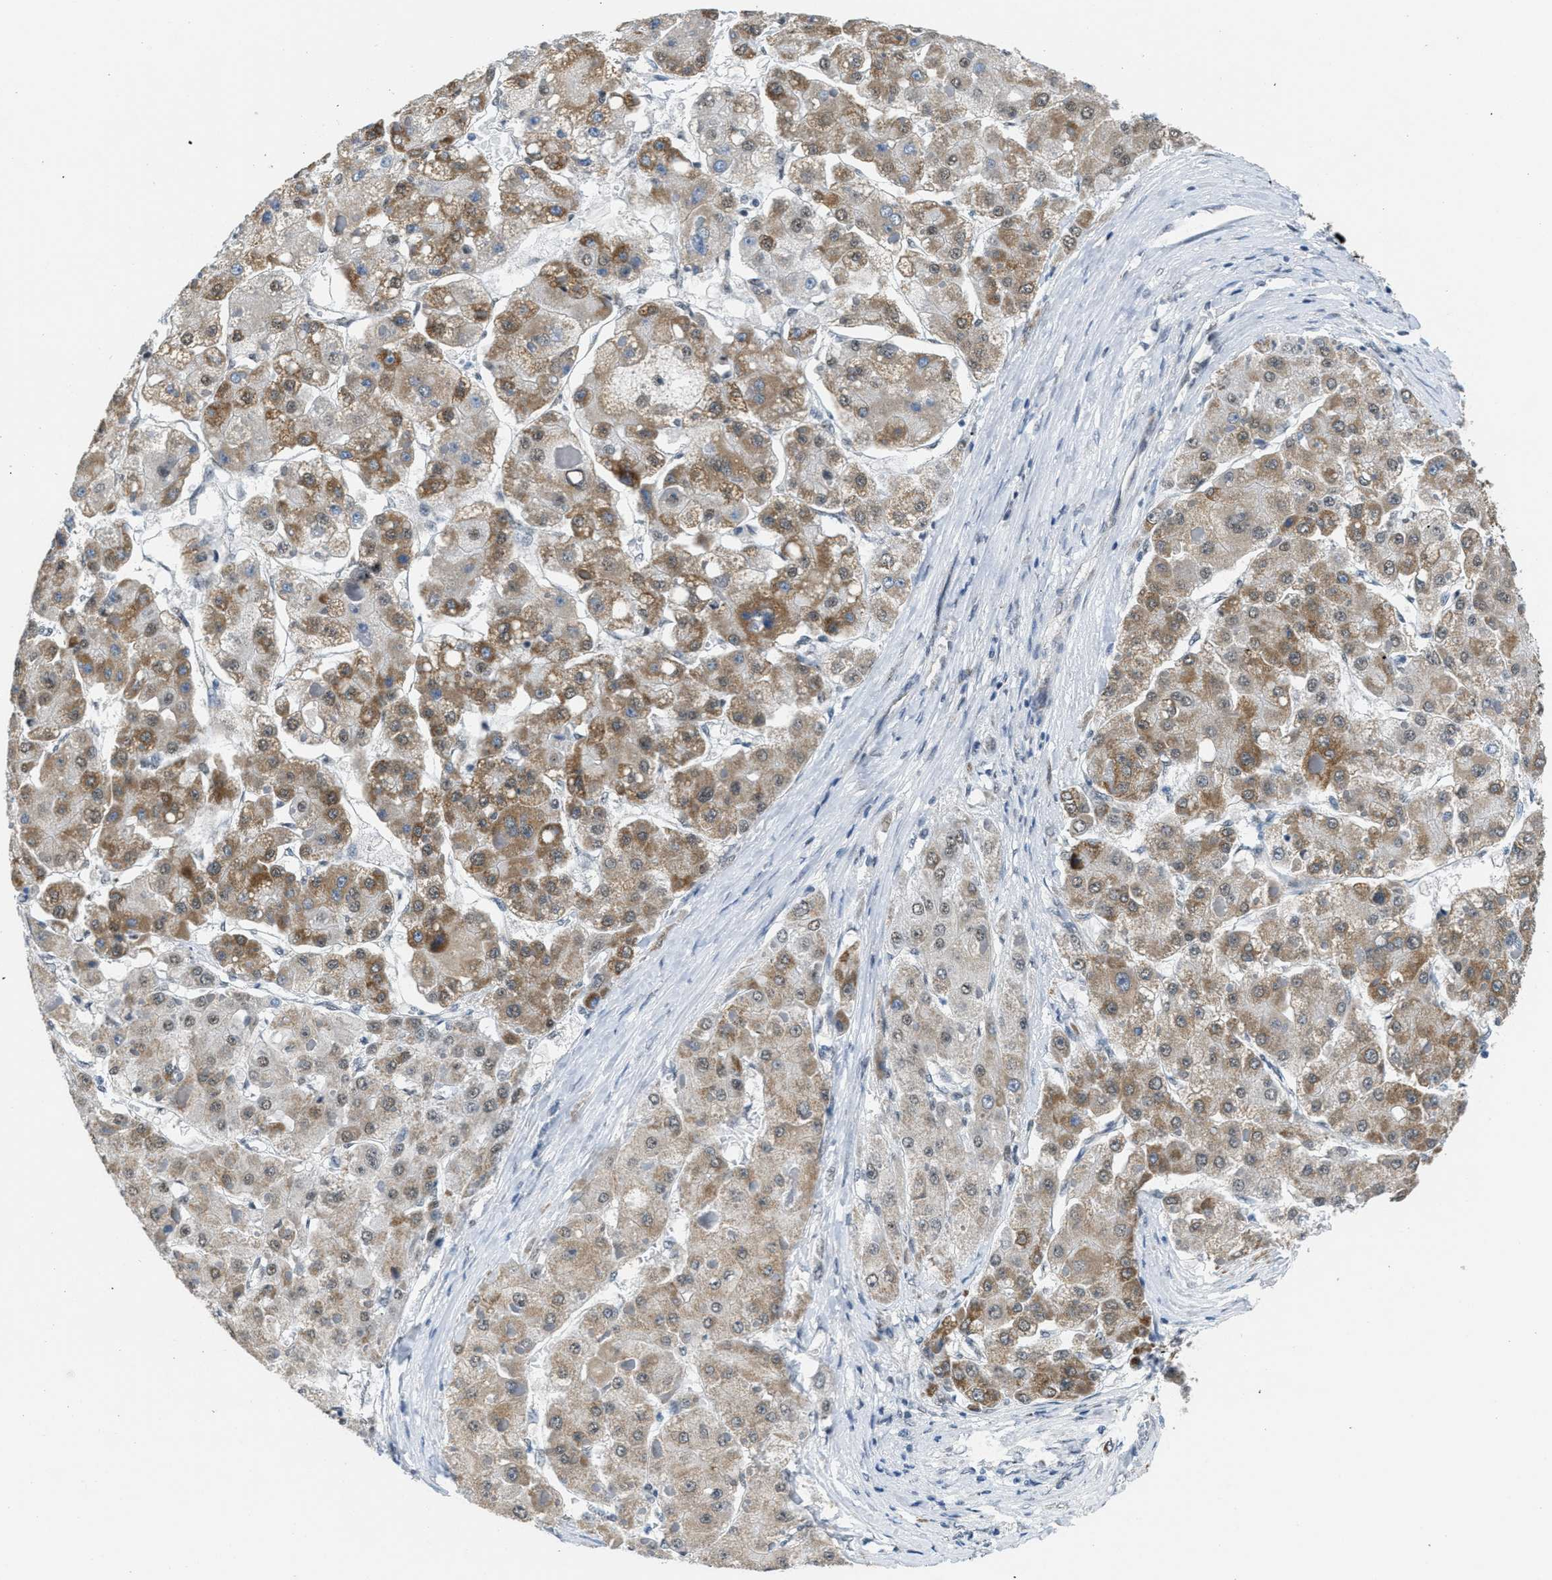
{"staining": {"intensity": "moderate", "quantity": ">75%", "location": "cytoplasmic/membranous"}, "tissue": "liver cancer", "cell_type": "Tumor cells", "image_type": "cancer", "snomed": [{"axis": "morphology", "description": "Carcinoma, Hepatocellular, NOS"}, {"axis": "topography", "description": "Liver"}], "caption": "Immunohistochemical staining of human liver cancer (hepatocellular carcinoma) displays medium levels of moderate cytoplasmic/membranous protein expression in about >75% of tumor cells. The protein is shown in brown color, while the nuclei are stained blue.", "gene": "TOMM70", "patient": {"sex": "female", "age": 73}}